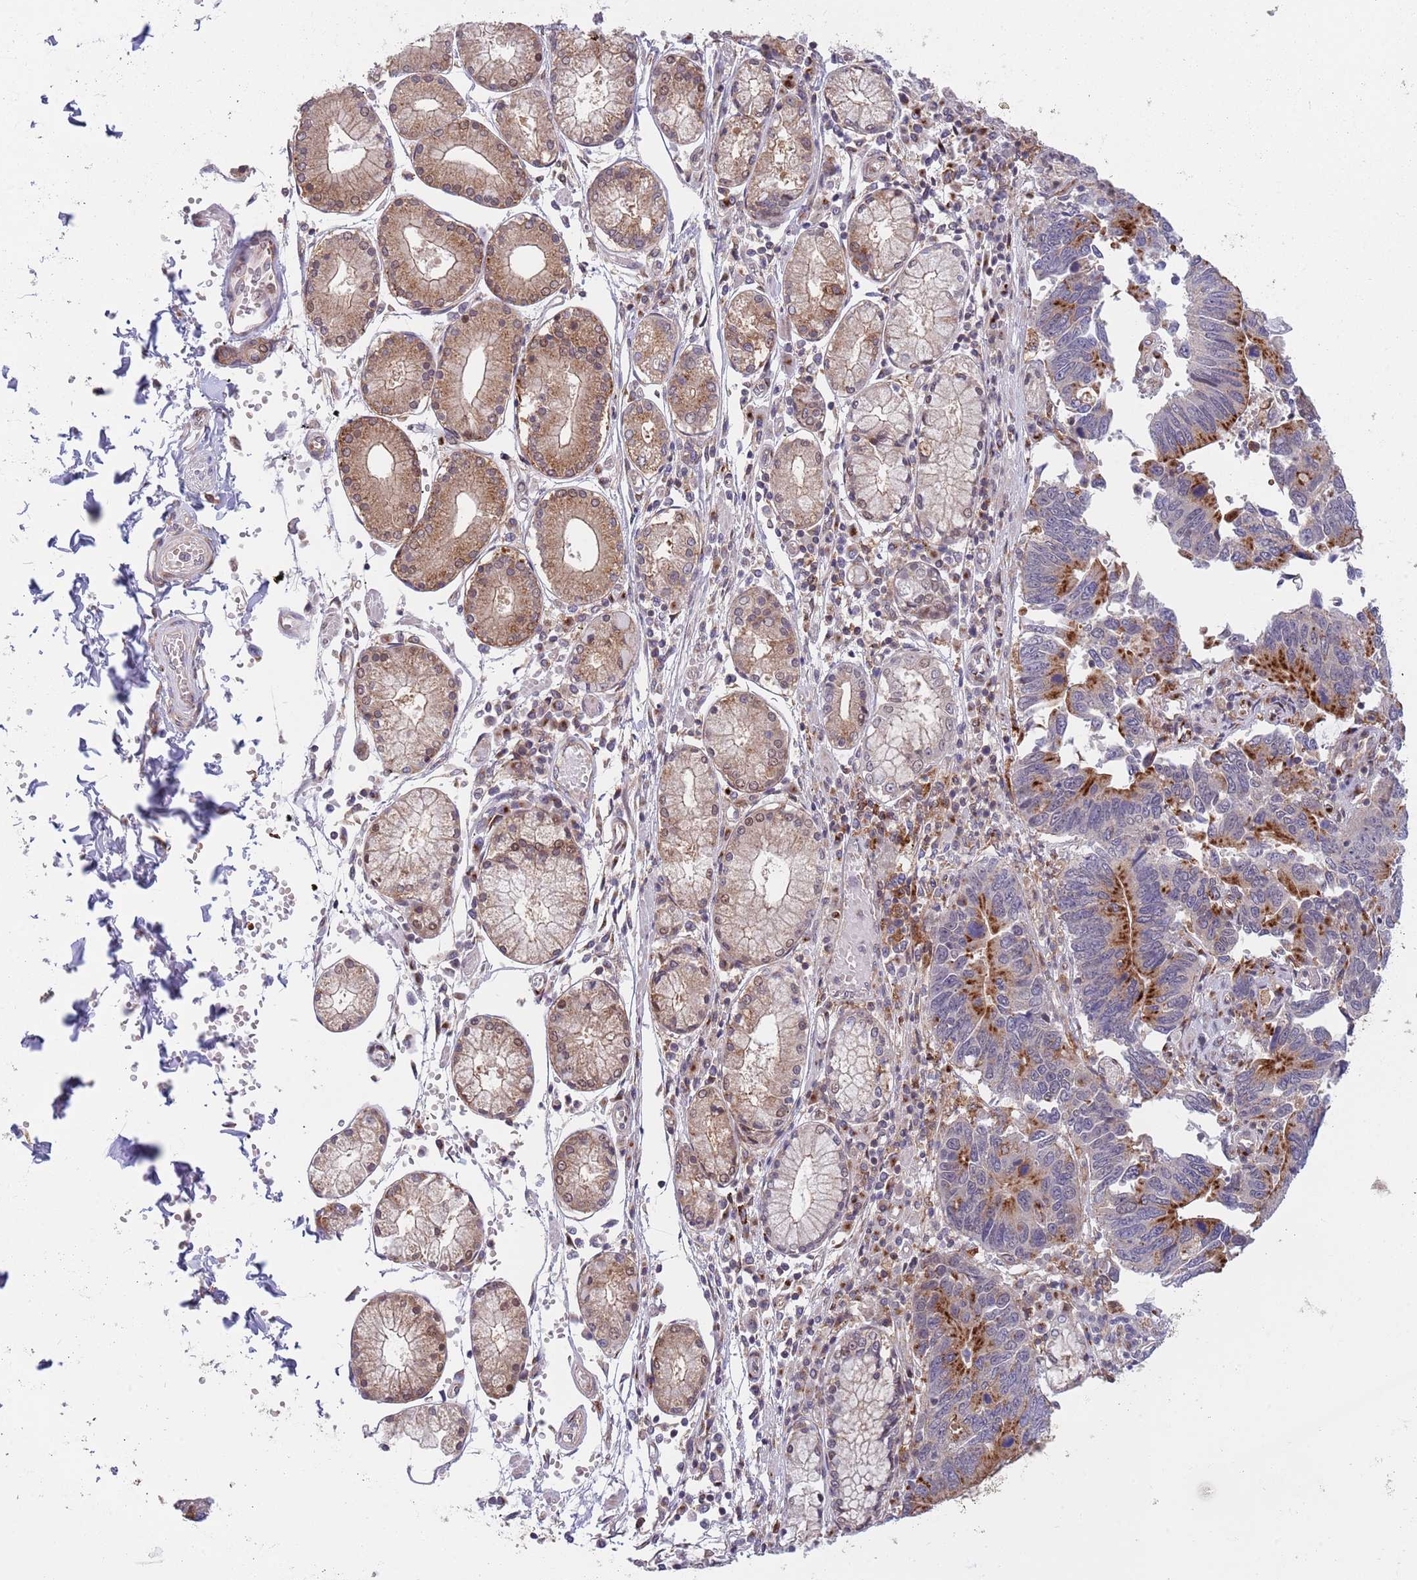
{"staining": {"intensity": "strong", "quantity": "25%-75%", "location": "cytoplasmic/membranous"}, "tissue": "stomach cancer", "cell_type": "Tumor cells", "image_type": "cancer", "snomed": [{"axis": "morphology", "description": "Adenocarcinoma, NOS"}, {"axis": "topography", "description": "Stomach"}], "caption": "A brown stain highlights strong cytoplasmic/membranous staining of a protein in human stomach adenocarcinoma tumor cells. (brown staining indicates protein expression, while blue staining denotes nuclei).", "gene": "BTBD7", "patient": {"sex": "male", "age": 59}}